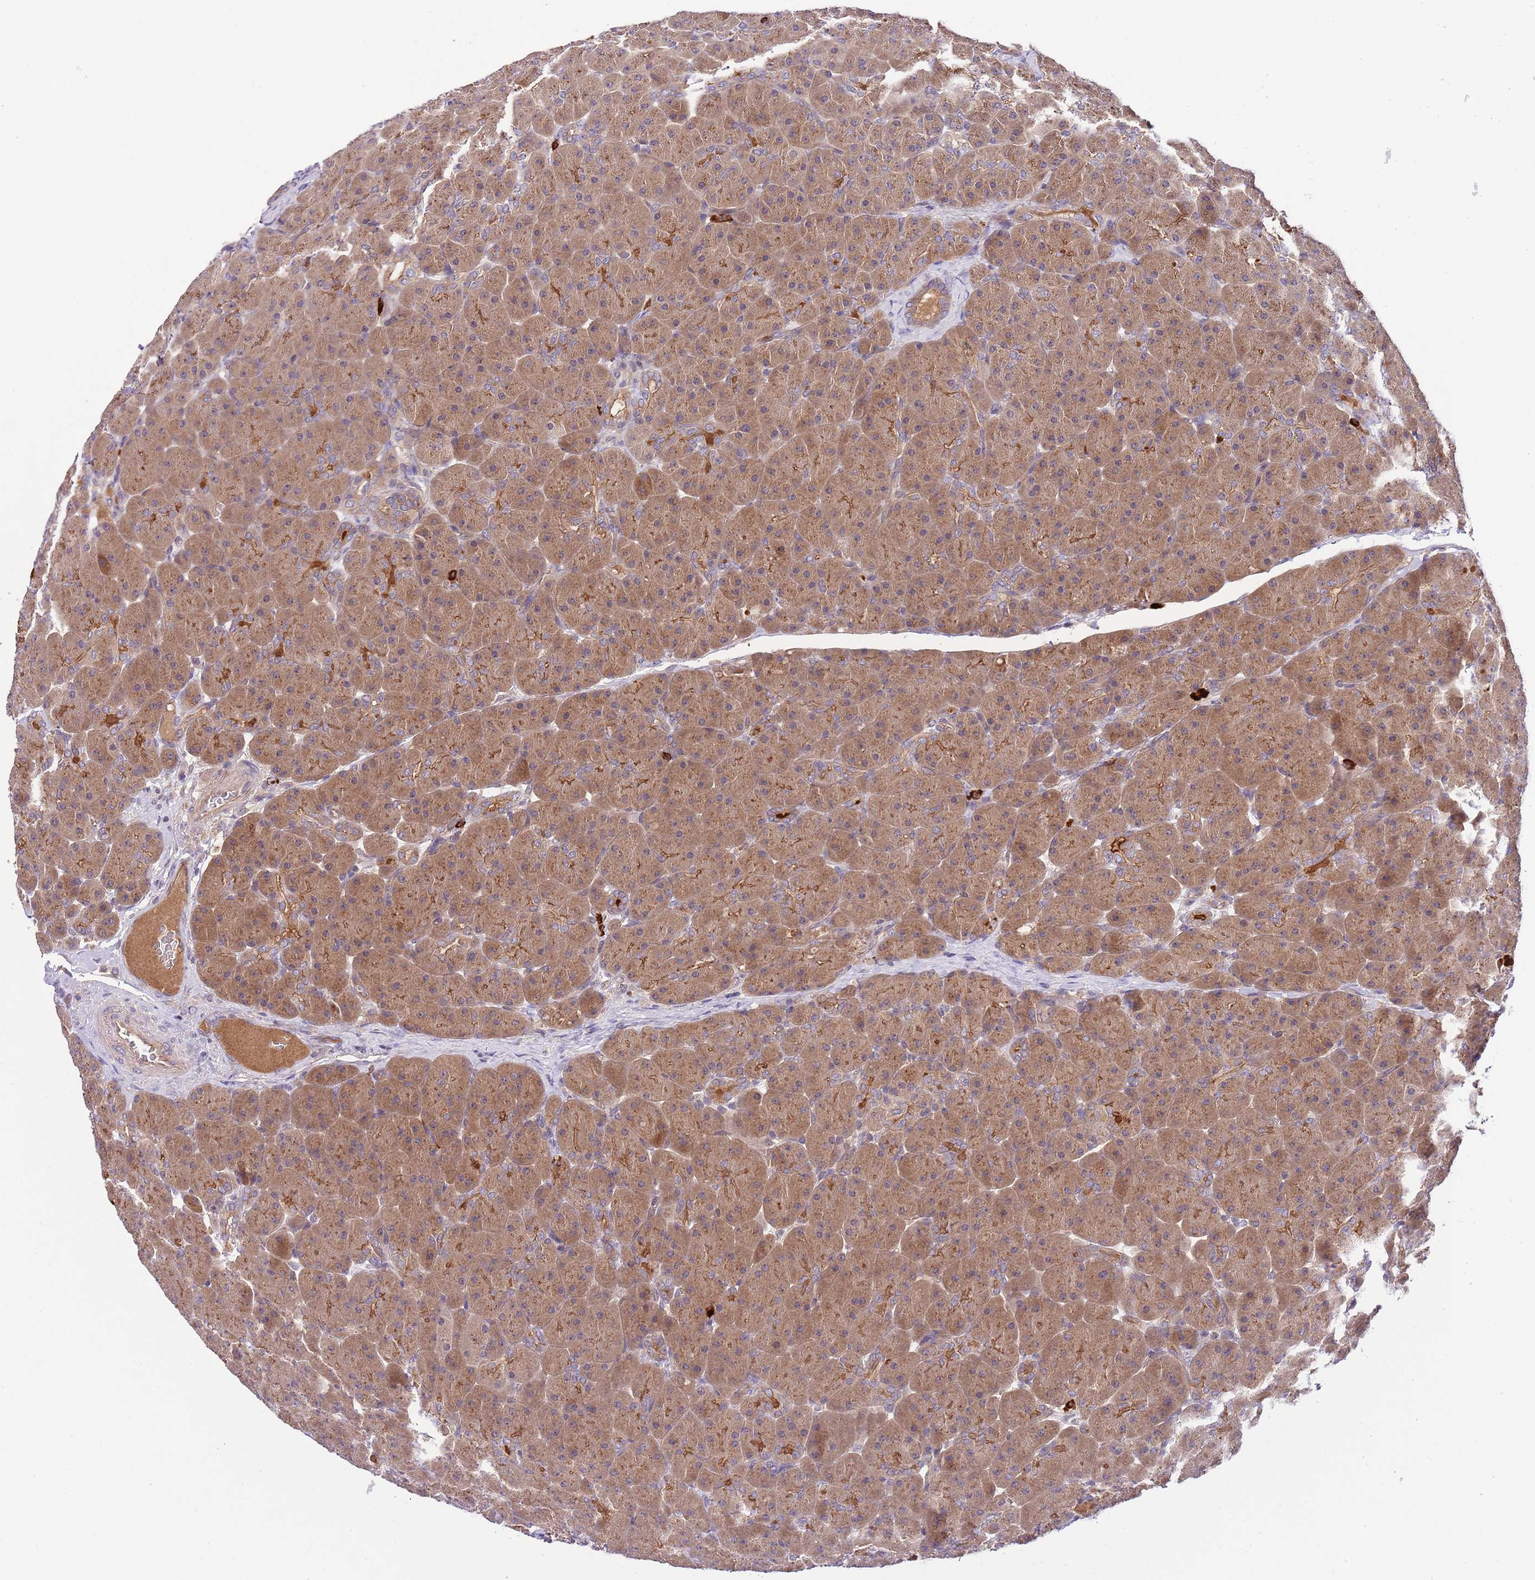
{"staining": {"intensity": "moderate", "quantity": "25%-75%", "location": "cytoplasmic/membranous"}, "tissue": "pancreas", "cell_type": "Exocrine glandular cells", "image_type": "normal", "snomed": [{"axis": "morphology", "description": "Normal tissue, NOS"}, {"axis": "topography", "description": "Pancreas"}], "caption": "Immunohistochemical staining of unremarkable human pancreas demonstrates moderate cytoplasmic/membranous protein positivity in about 25%-75% of exocrine glandular cells. The protein is stained brown, and the nuclei are stained in blue (DAB IHC with brightfield microscopy, high magnification).", "gene": "DONSON", "patient": {"sex": "male", "age": 66}}